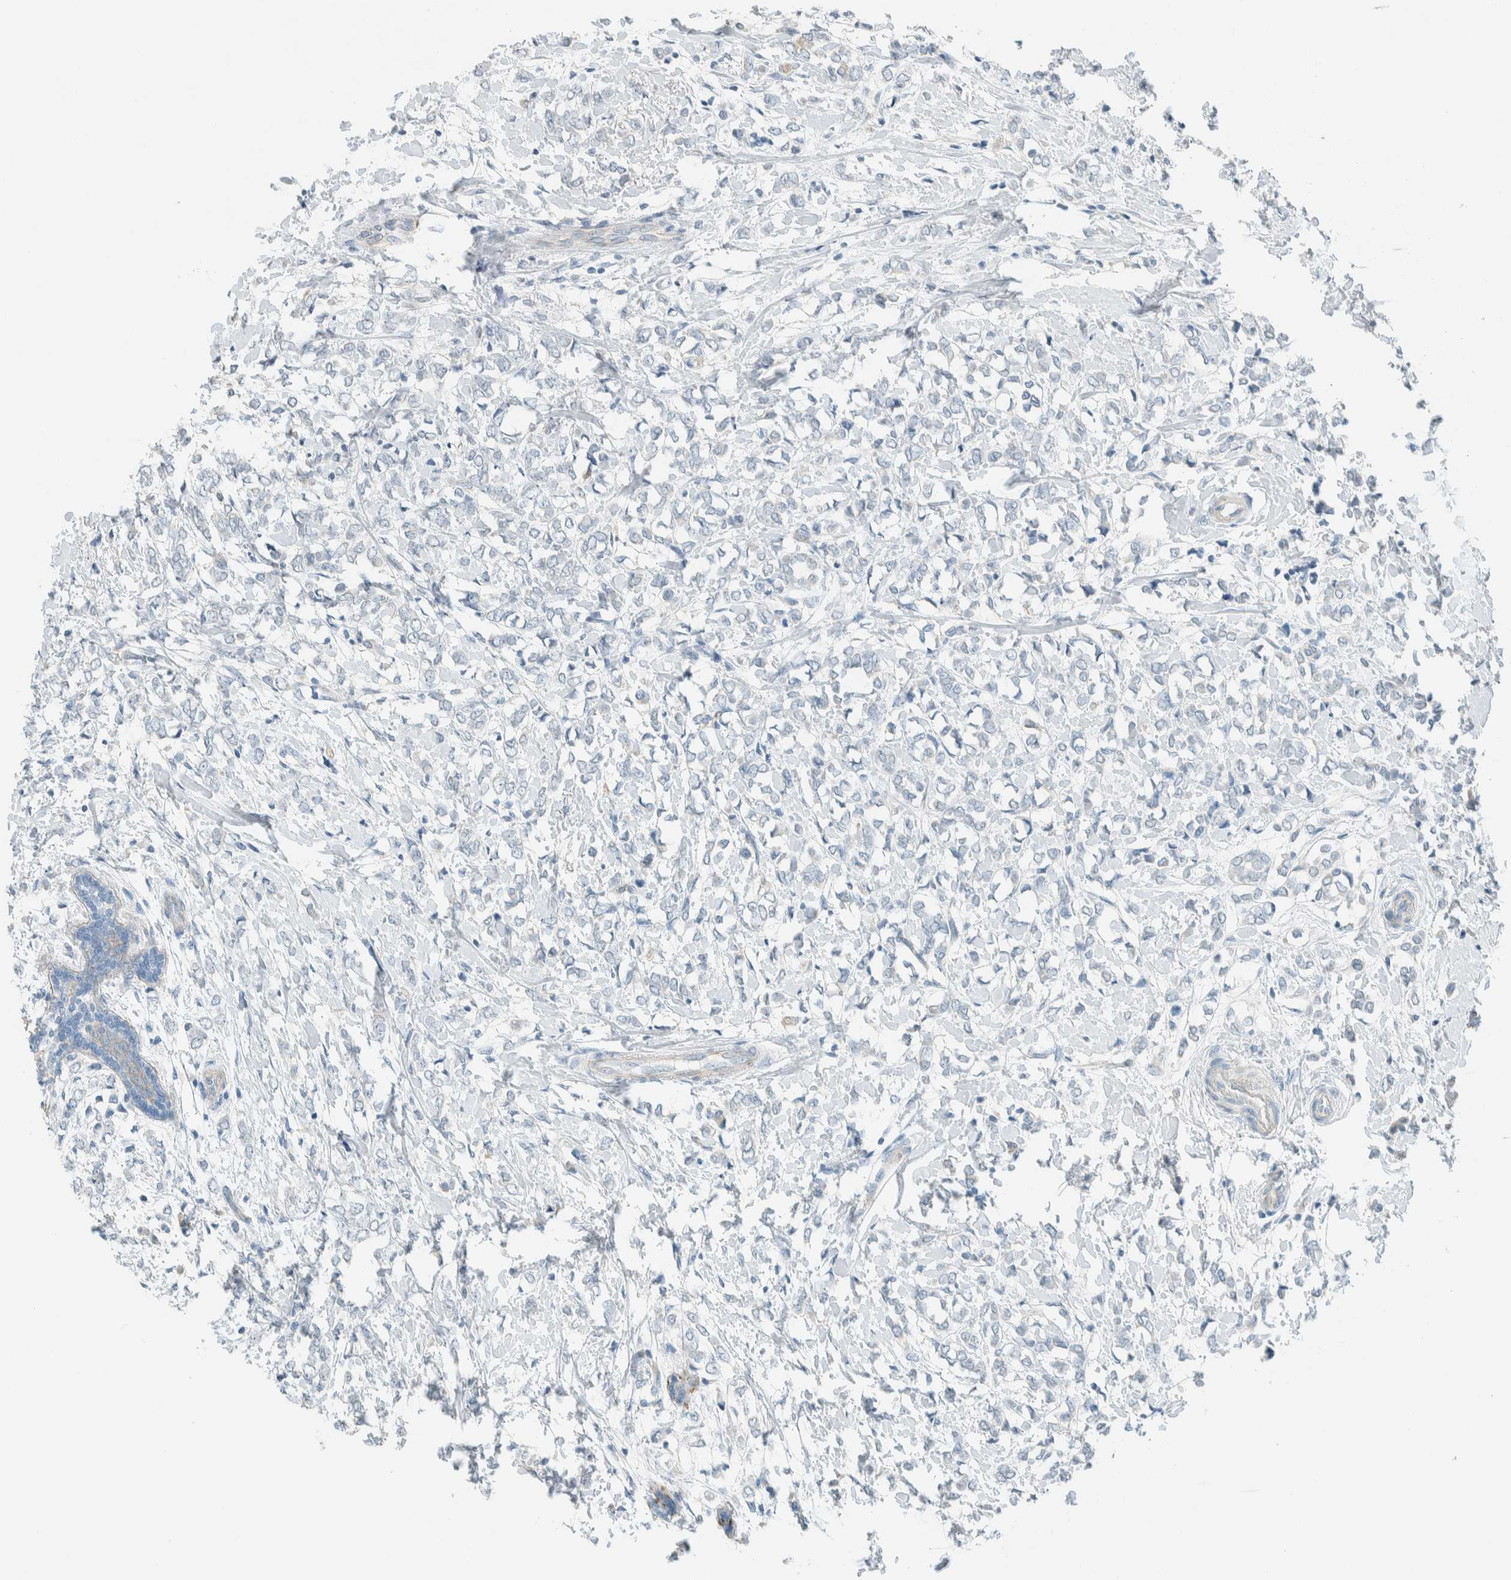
{"staining": {"intensity": "negative", "quantity": "none", "location": "none"}, "tissue": "breast cancer", "cell_type": "Tumor cells", "image_type": "cancer", "snomed": [{"axis": "morphology", "description": "Normal tissue, NOS"}, {"axis": "morphology", "description": "Lobular carcinoma"}, {"axis": "topography", "description": "Breast"}], "caption": "IHC of human breast lobular carcinoma reveals no staining in tumor cells.", "gene": "SLFN12", "patient": {"sex": "female", "age": 47}}